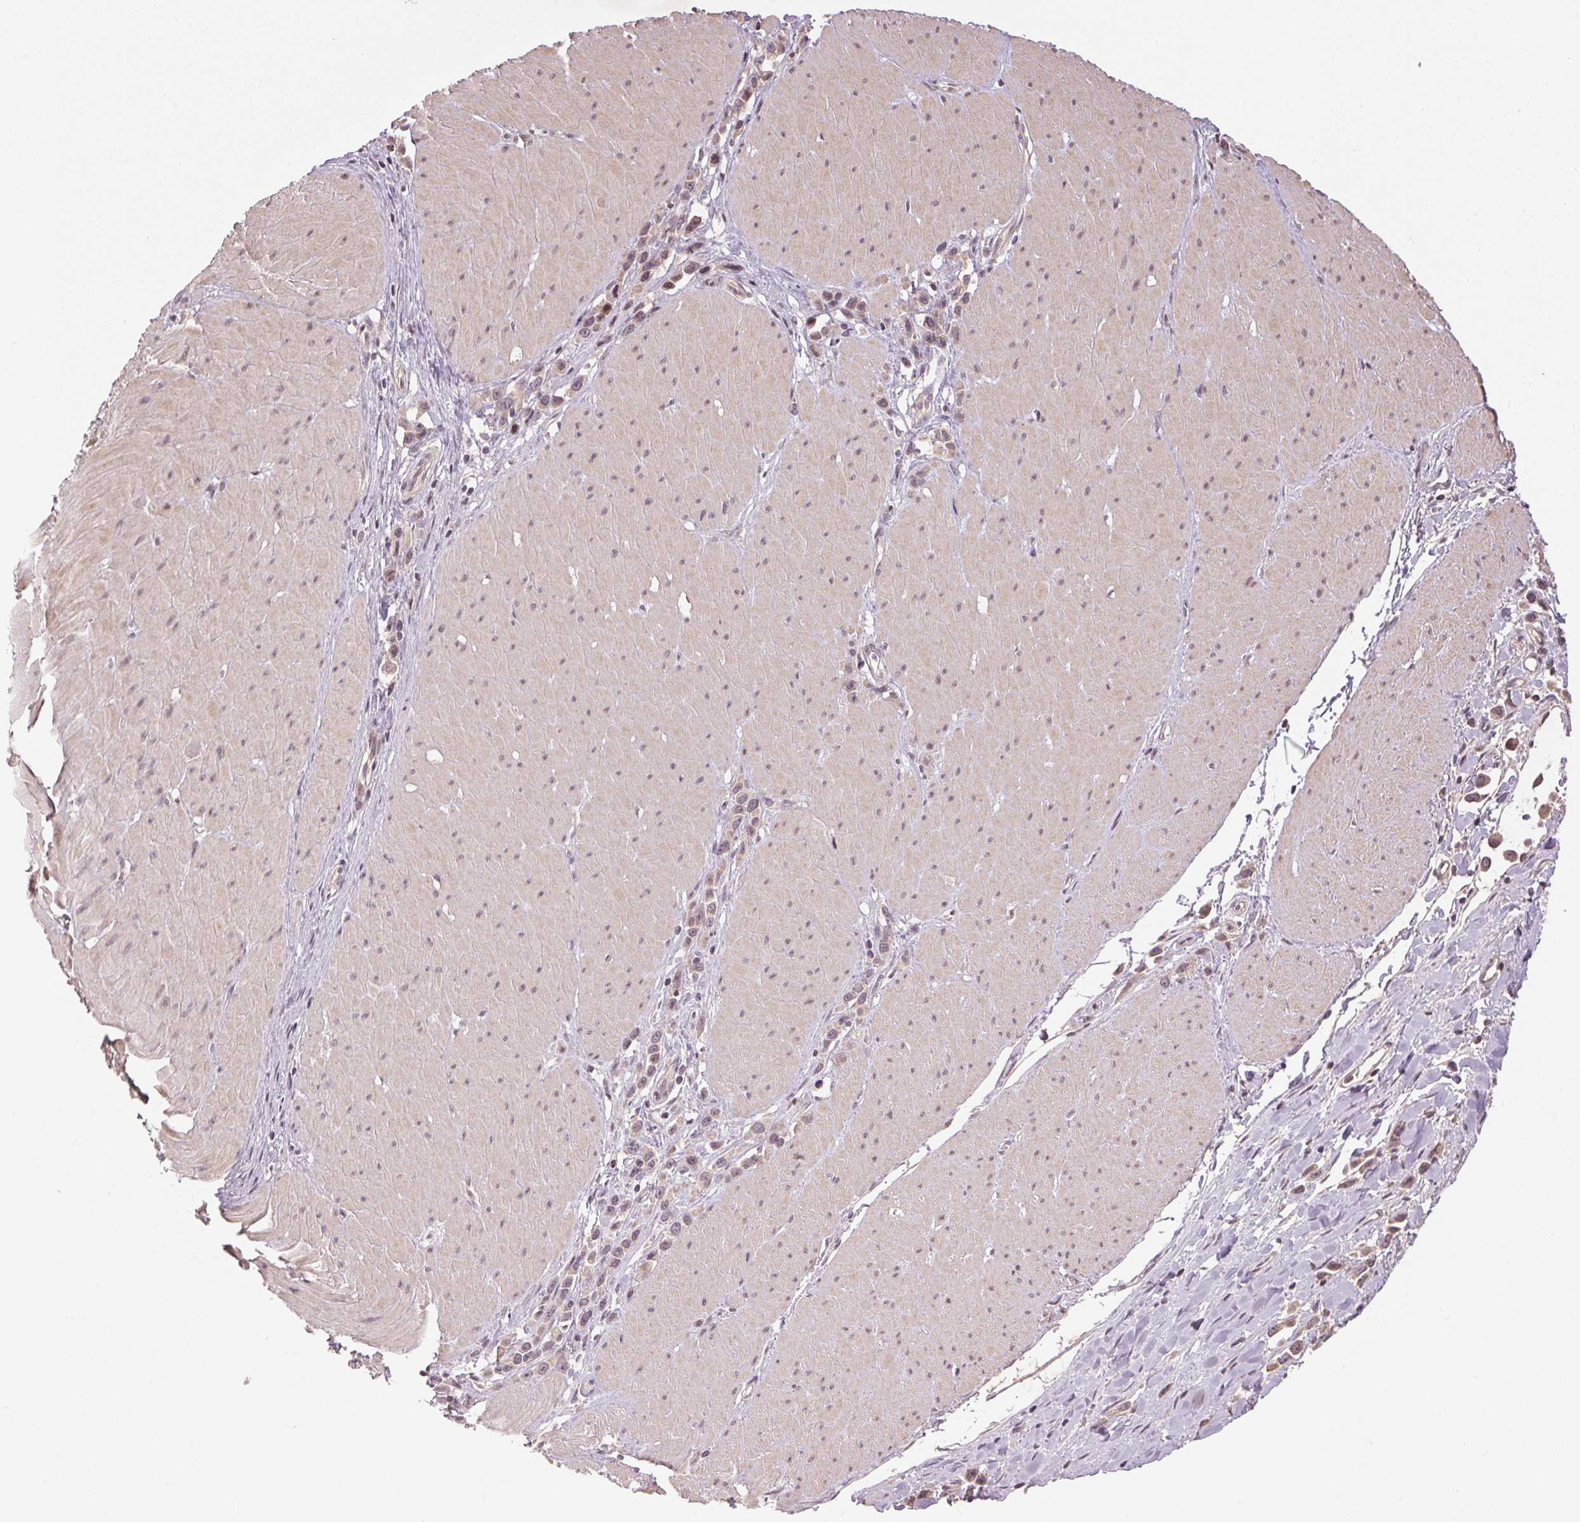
{"staining": {"intensity": "weak", "quantity": "25%-75%", "location": "cytoplasmic/membranous"}, "tissue": "stomach cancer", "cell_type": "Tumor cells", "image_type": "cancer", "snomed": [{"axis": "morphology", "description": "Adenocarcinoma, NOS"}, {"axis": "topography", "description": "Stomach"}], "caption": "The micrograph exhibits a brown stain indicating the presence of a protein in the cytoplasmic/membranous of tumor cells in stomach cancer (adenocarcinoma).", "gene": "ATP1B3", "patient": {"sex": "male", "age": 47}}